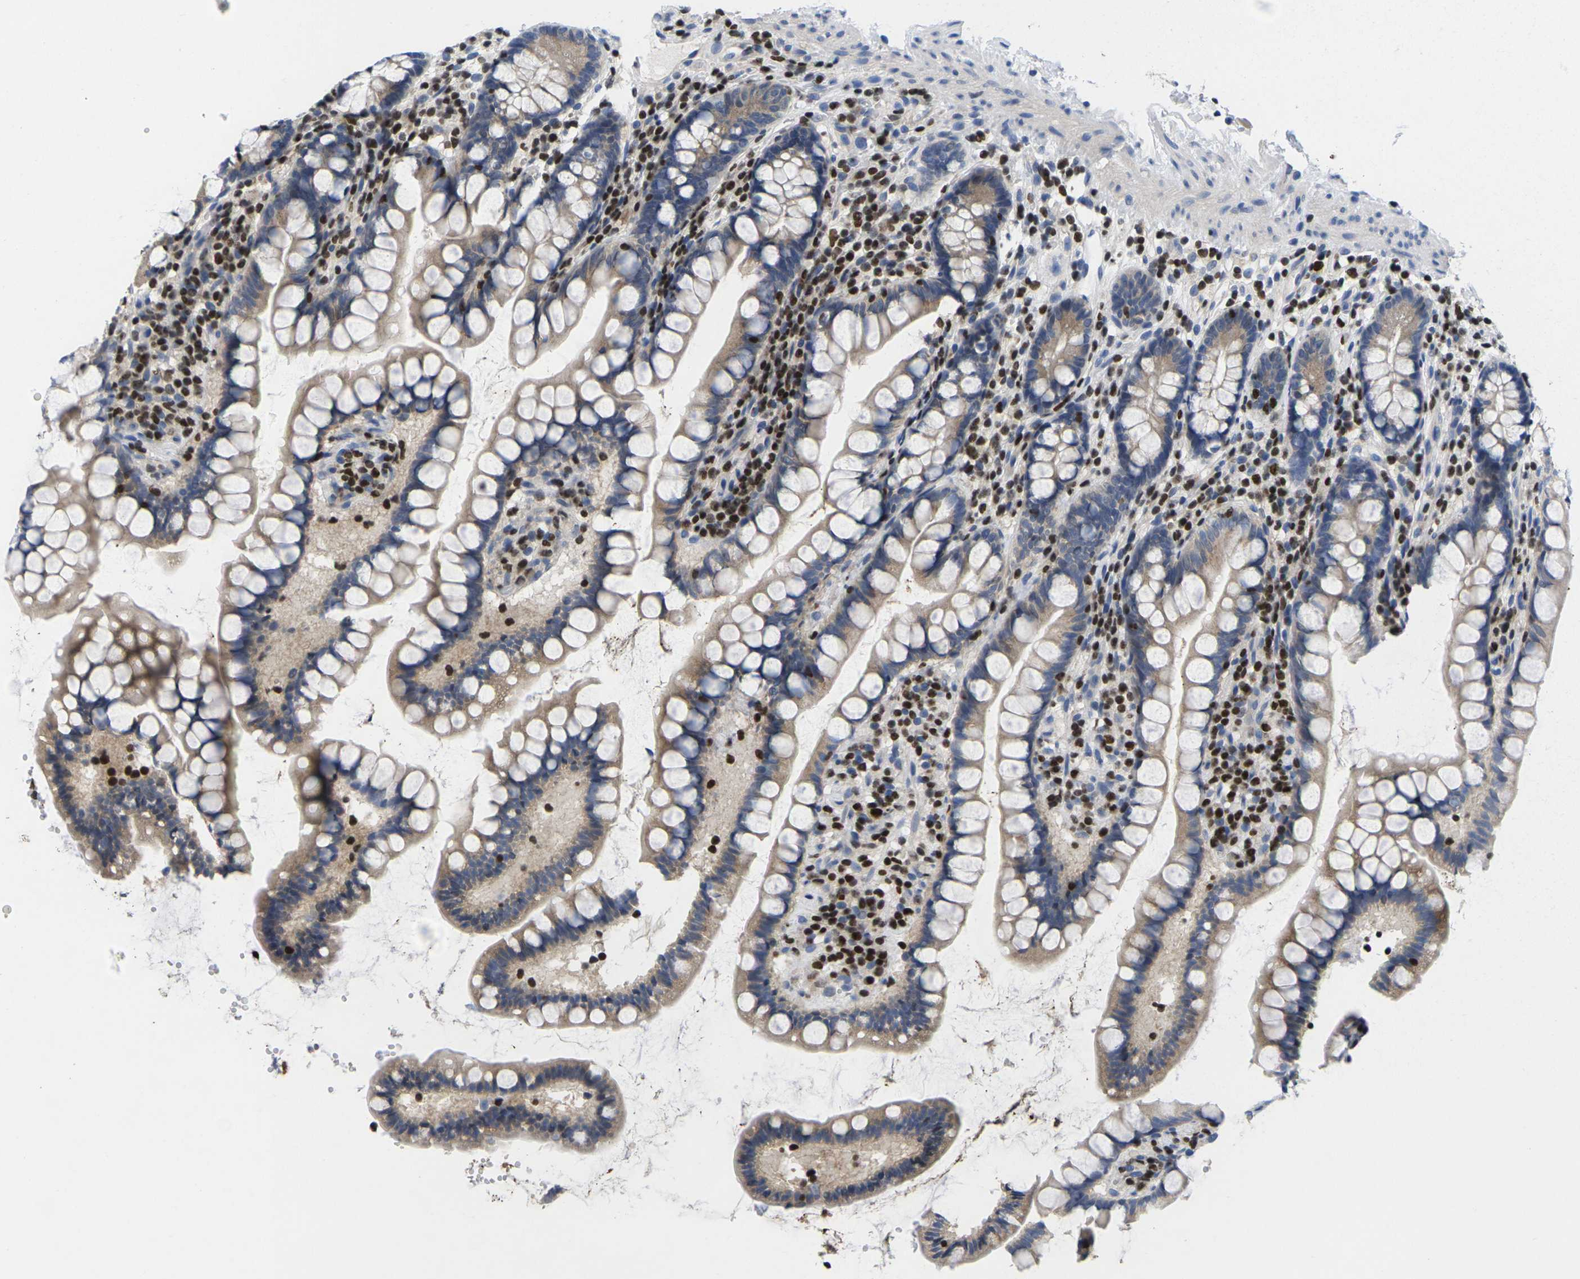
{"staining": {"intensity": "weak", "quantity": "<25%", "location": "cytoplasmic/membranous"}, "tissue": "small intestine", "cell_type": "Glandular cells", "image_type": "normal", "snomed": [{"axis": "morphology", "description": "Normal tissue, NOS"}, {"axis": "topography", "description": "Small intestine"}], "caption": "This histopathology image is of normal small intestine stained with IHC to label a protein in brown with the nuclei are counter-stained blue. There is no staining in glandular cells.", "gene": "IKZF1", "patient": {"sex": "female", "age": 84}}